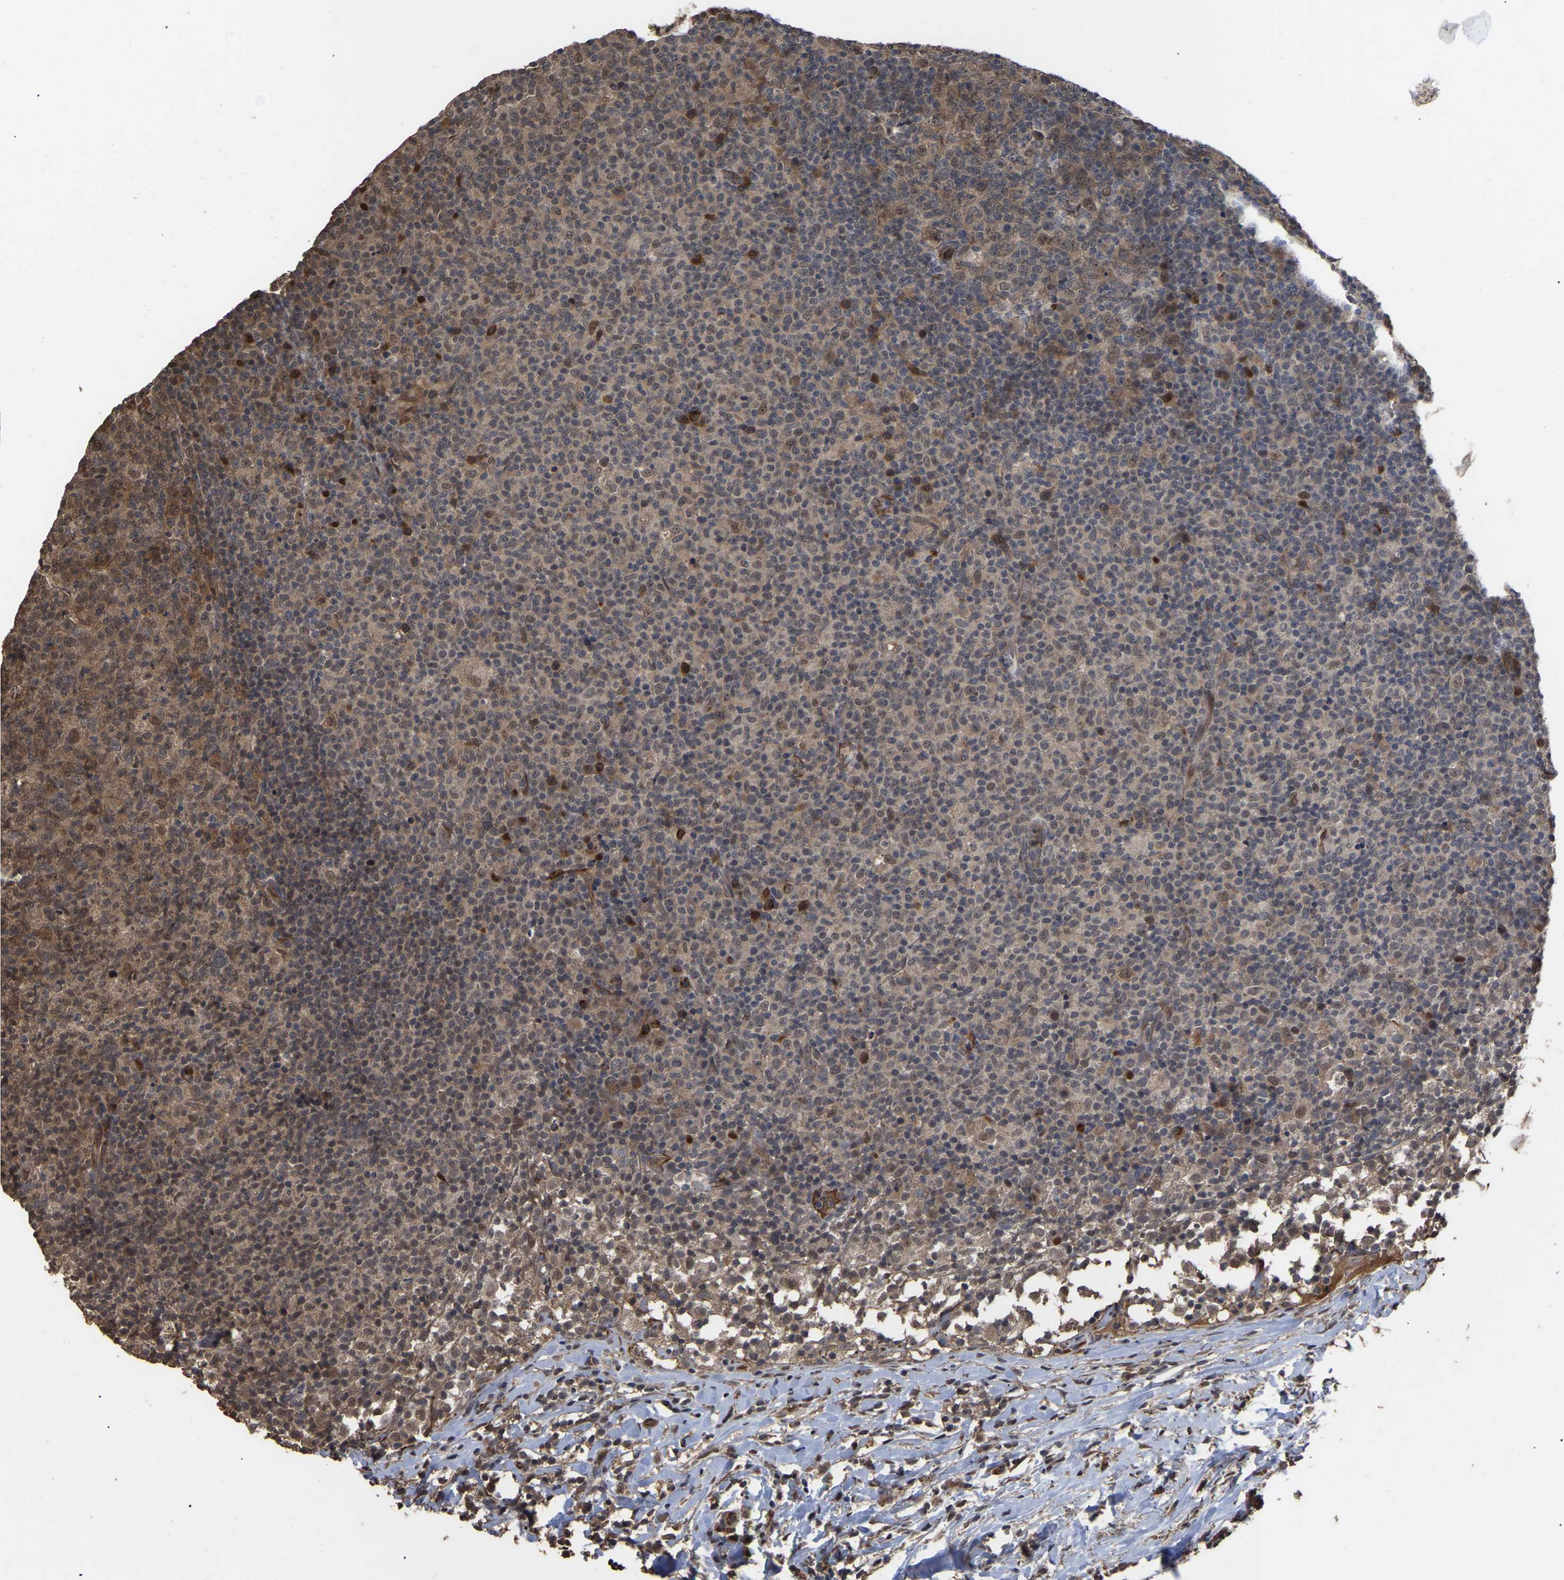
{"staining": {"intensity": "moderate", "quantity": ">75%", "location": "cytoplasmic/membranous"}, "tissue": "lymph node", "cell_type": "Germinal center cells", "image_type": "normal", "snomed": [{"axis": "morphology", "description": "Normal tissue, NOS"}, {"axis": "morphology", "description": "Inflammation, NOS"}, {"axis": "topography", "description": "Lymph node"}], "caption": "The image exhibits staining of normal lymph node, revealing moderate cytoplasmic/membranous protein staining (brown color) within germinal center cells.", "gene": "FAM161B", "patient": {"sex": "male", "age": 55}}